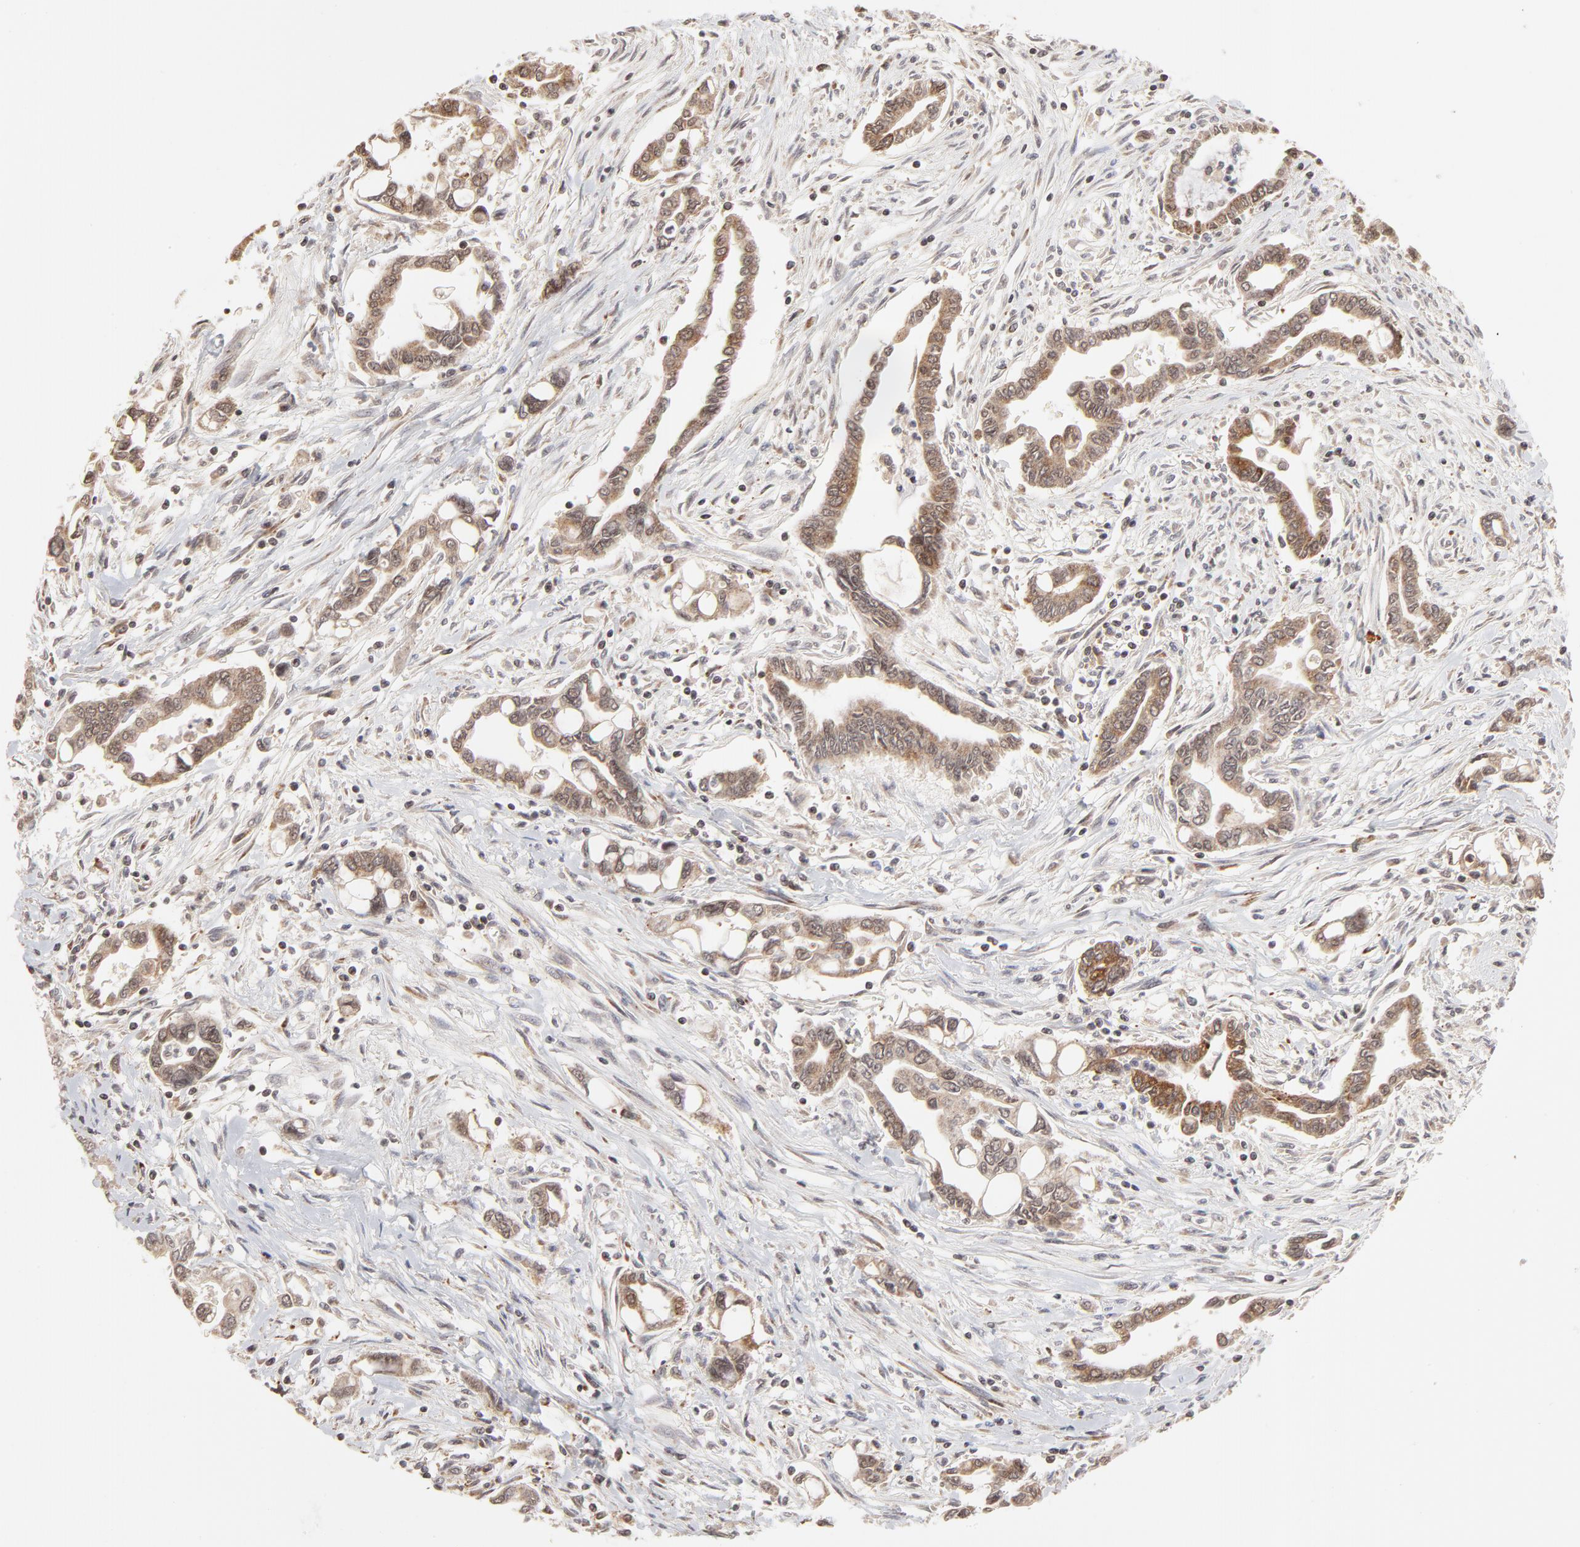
{"staining": {"intensity": "moderate", "quantity": ">75%", "location": "cytoplasmic/membranous"}, "tissue": "pancreatic cancer", "cell_type": "Tumor cells", "image_type": "cancer", "snomed": [{"axis": "morphology", "description": "Adenocarcinoma, NOS"}, {"axis": "topography", "description": "Pancreas"}], "caption": "Approximately >75% of tumor cells in pancreatic cancer demonstrate moderate cytoplasmic/membranous protein staining as visualized by brown immunohistochemical staining.", "gene": "ARIH1", "patient": {"sex": "female", "age": 57}}